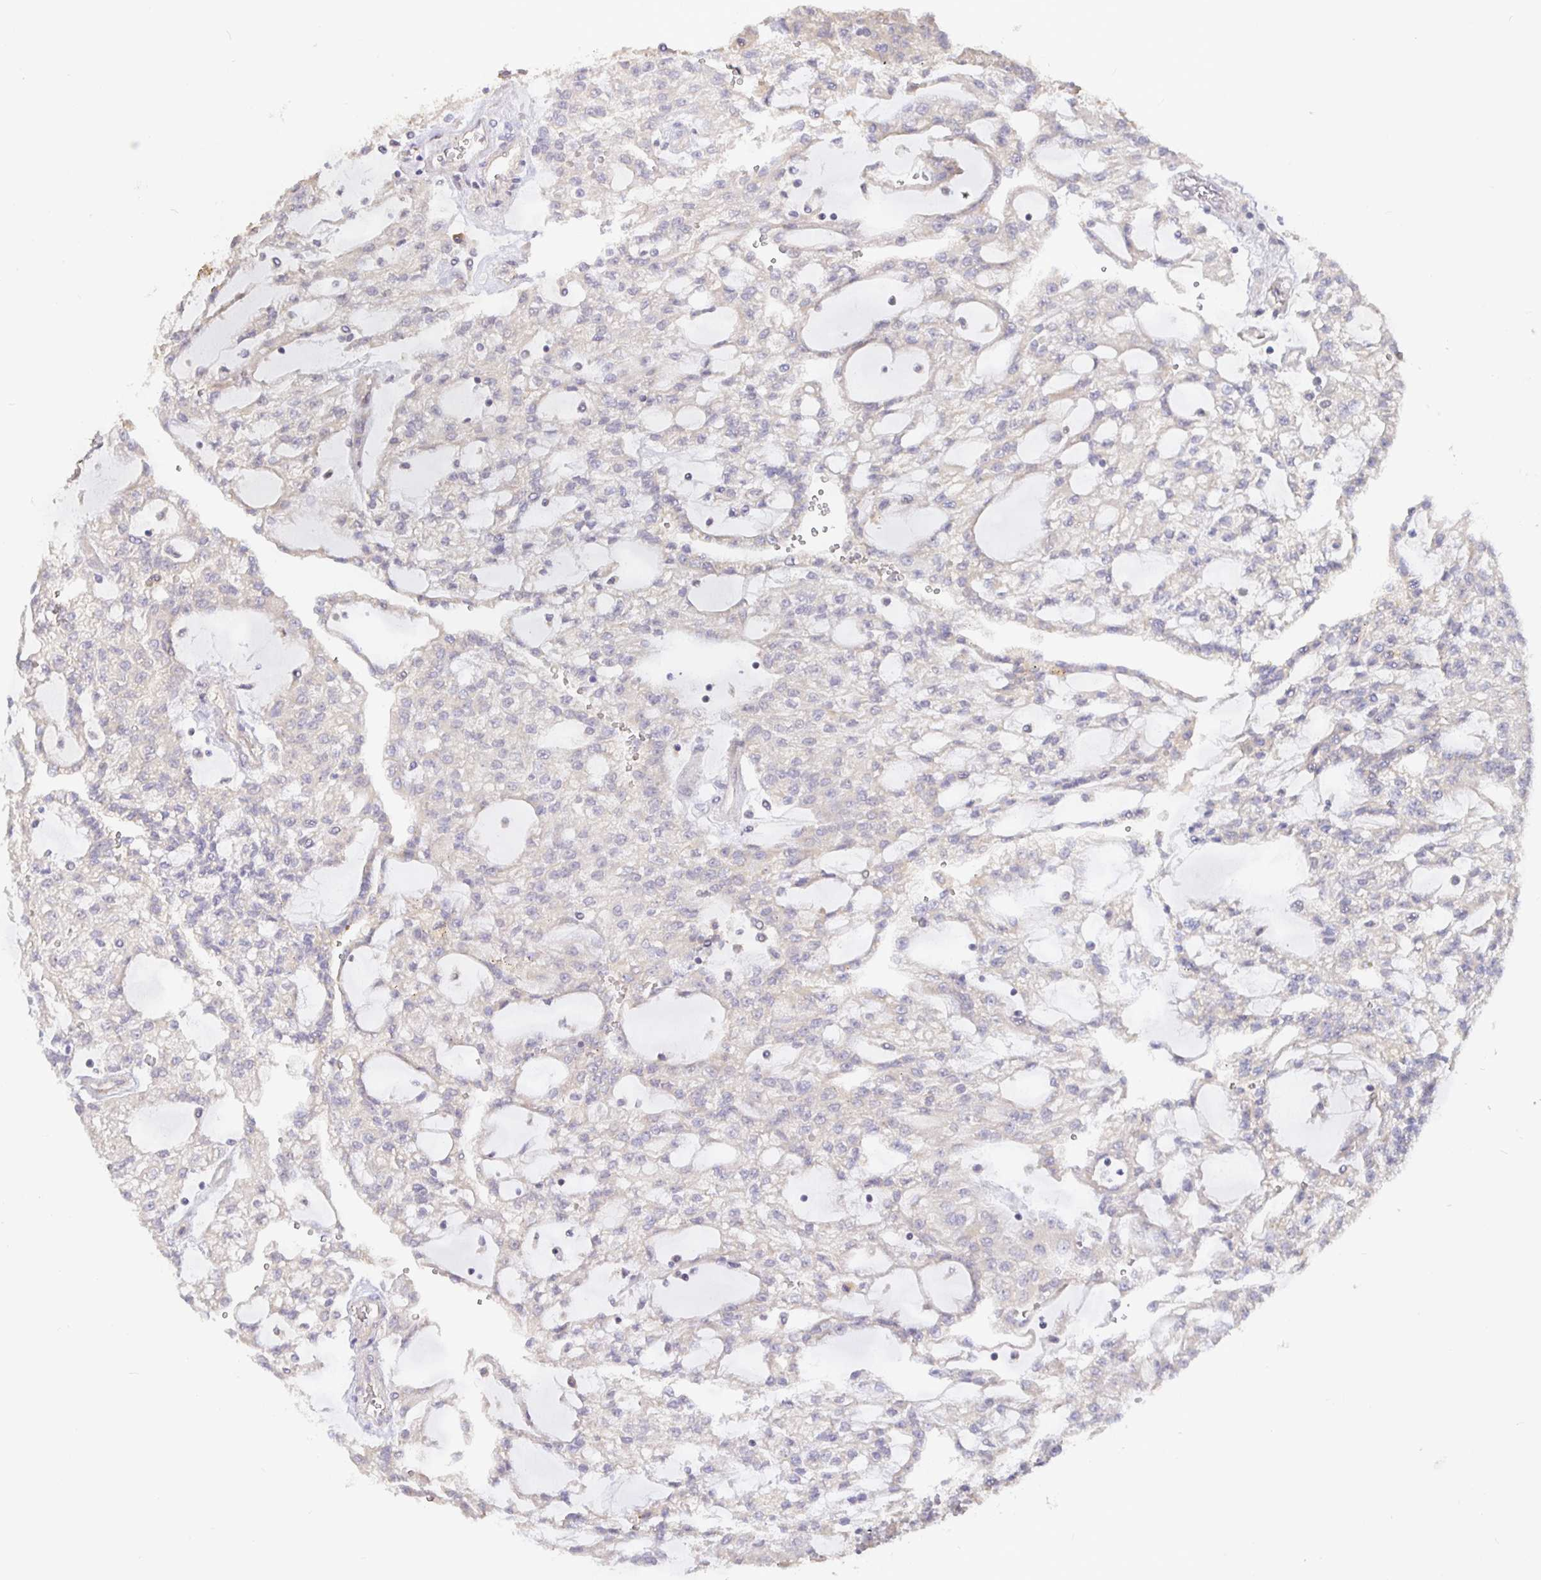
{"staining": {"intensity": "negative", "quantity": "none", "location": "none"}, "tissue": "renal cancer", "cell_type": "Tumor cells", "image_type": "cancer", "snomed": [{"axis": "morphology", "description": "Adenocarcinoma, NOS"}, {"axis": "topography", "description": "Kidney"}], "caption": "The immunohistochemistry (IHC) micrograph has no significant staining in tumor cells of renal cancer (adenocarcinoma) tissue. (Stains: DAB IHC with hematoxylin counter stain, Microscopy: brightfield microscopy at high magnification).", "gene": "ZDHHC11", "patient": {"sex": "male", "age": 63}}